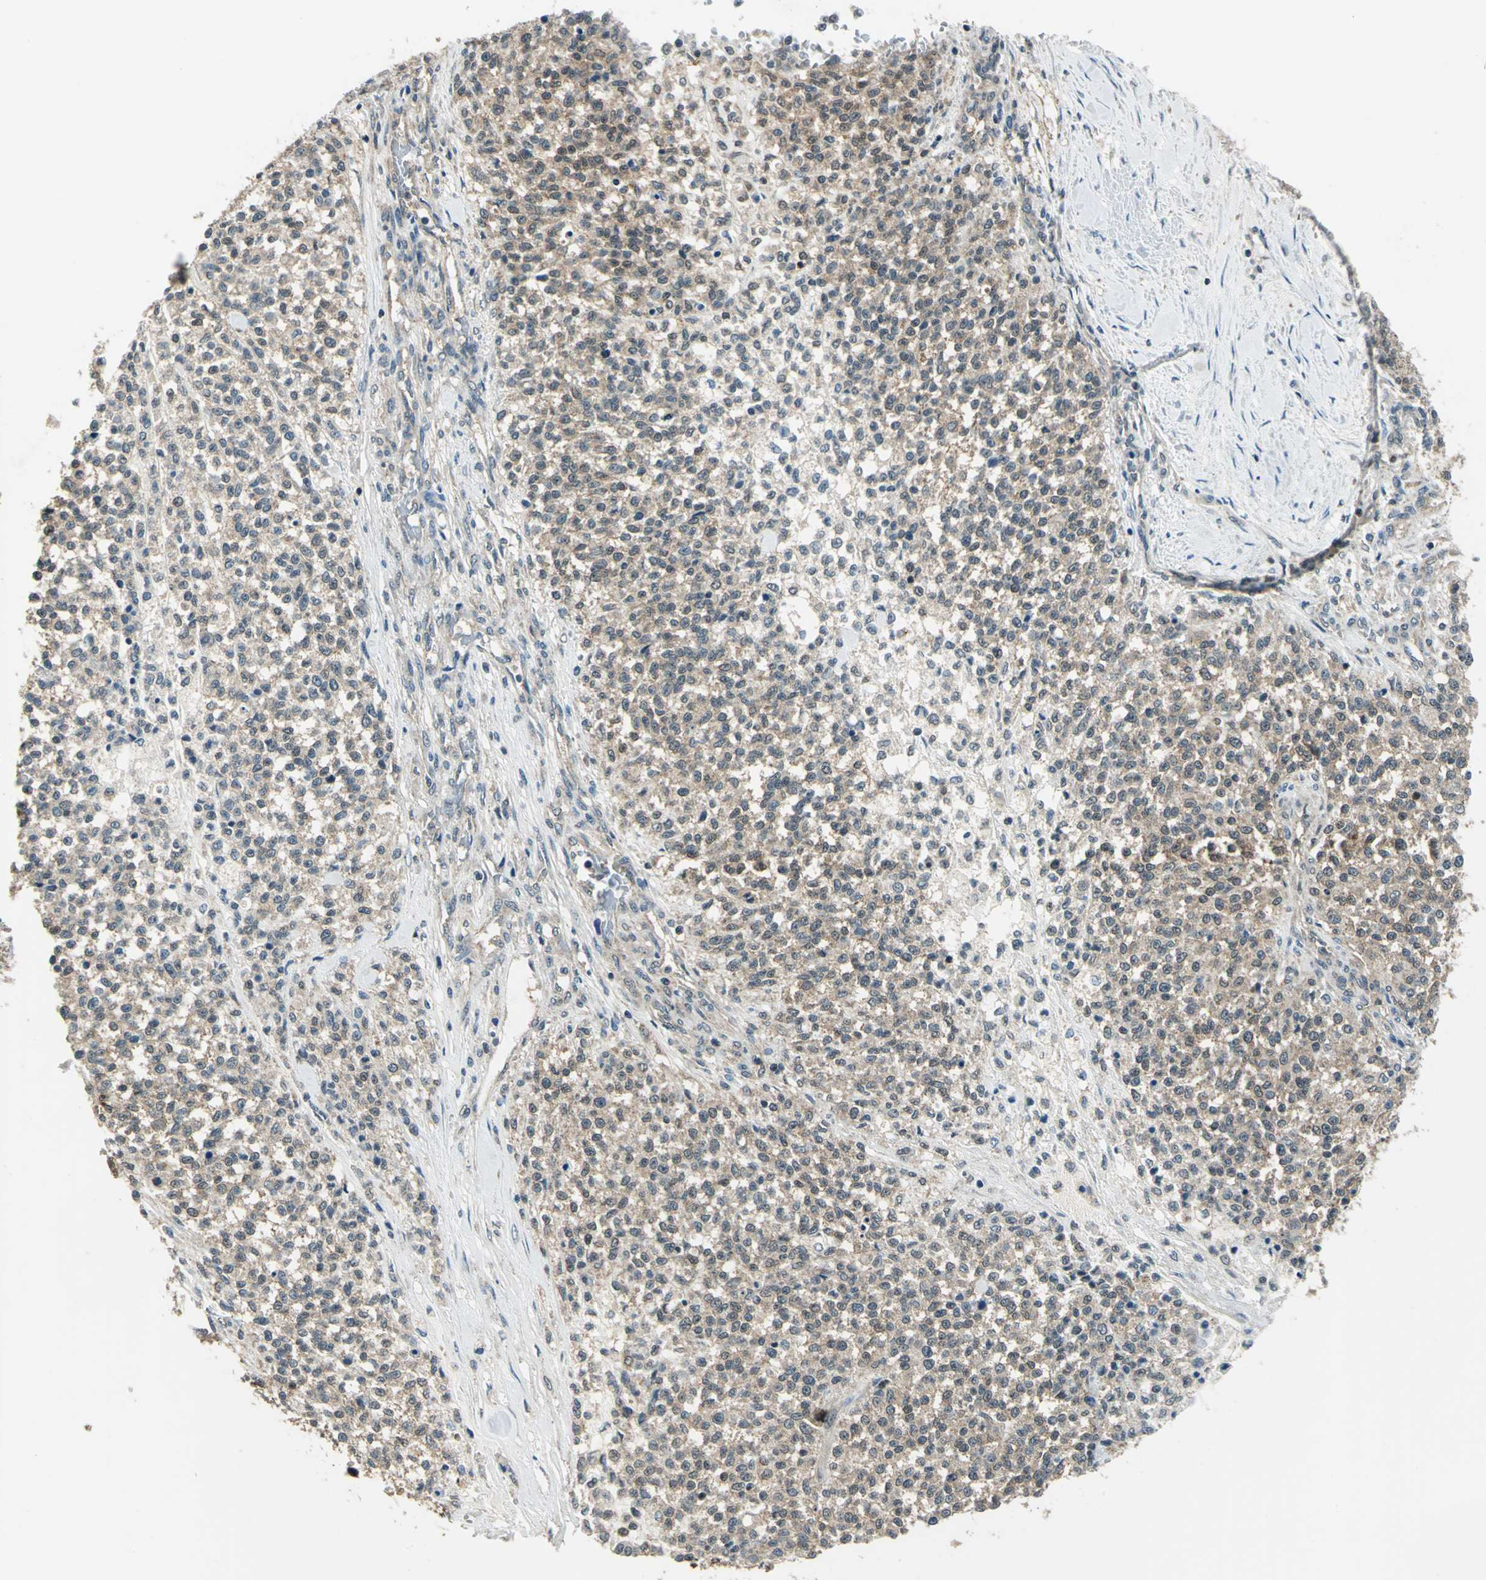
{"staining": {"intensity": "moderate", "quantity": ">75%", "location": "cytoplasmic/membranous"}, "tissue": "testis cancer", "cell_type": "Tumor cells", "image_type": "cancer", "snomed": [{"axis": "morphology", "description": "Seminoma, NOS"}, {"axis": "topography", "description": "Testis"}], "caption": "Protein positivity by immunohistochemistry (IHC) exhibits moderate cytoplasmic/membranous staining in about >75% of tumor cells in testis cancer.", "gene": "NUDT2", "patient": {"sex": "male", "age": 59}}